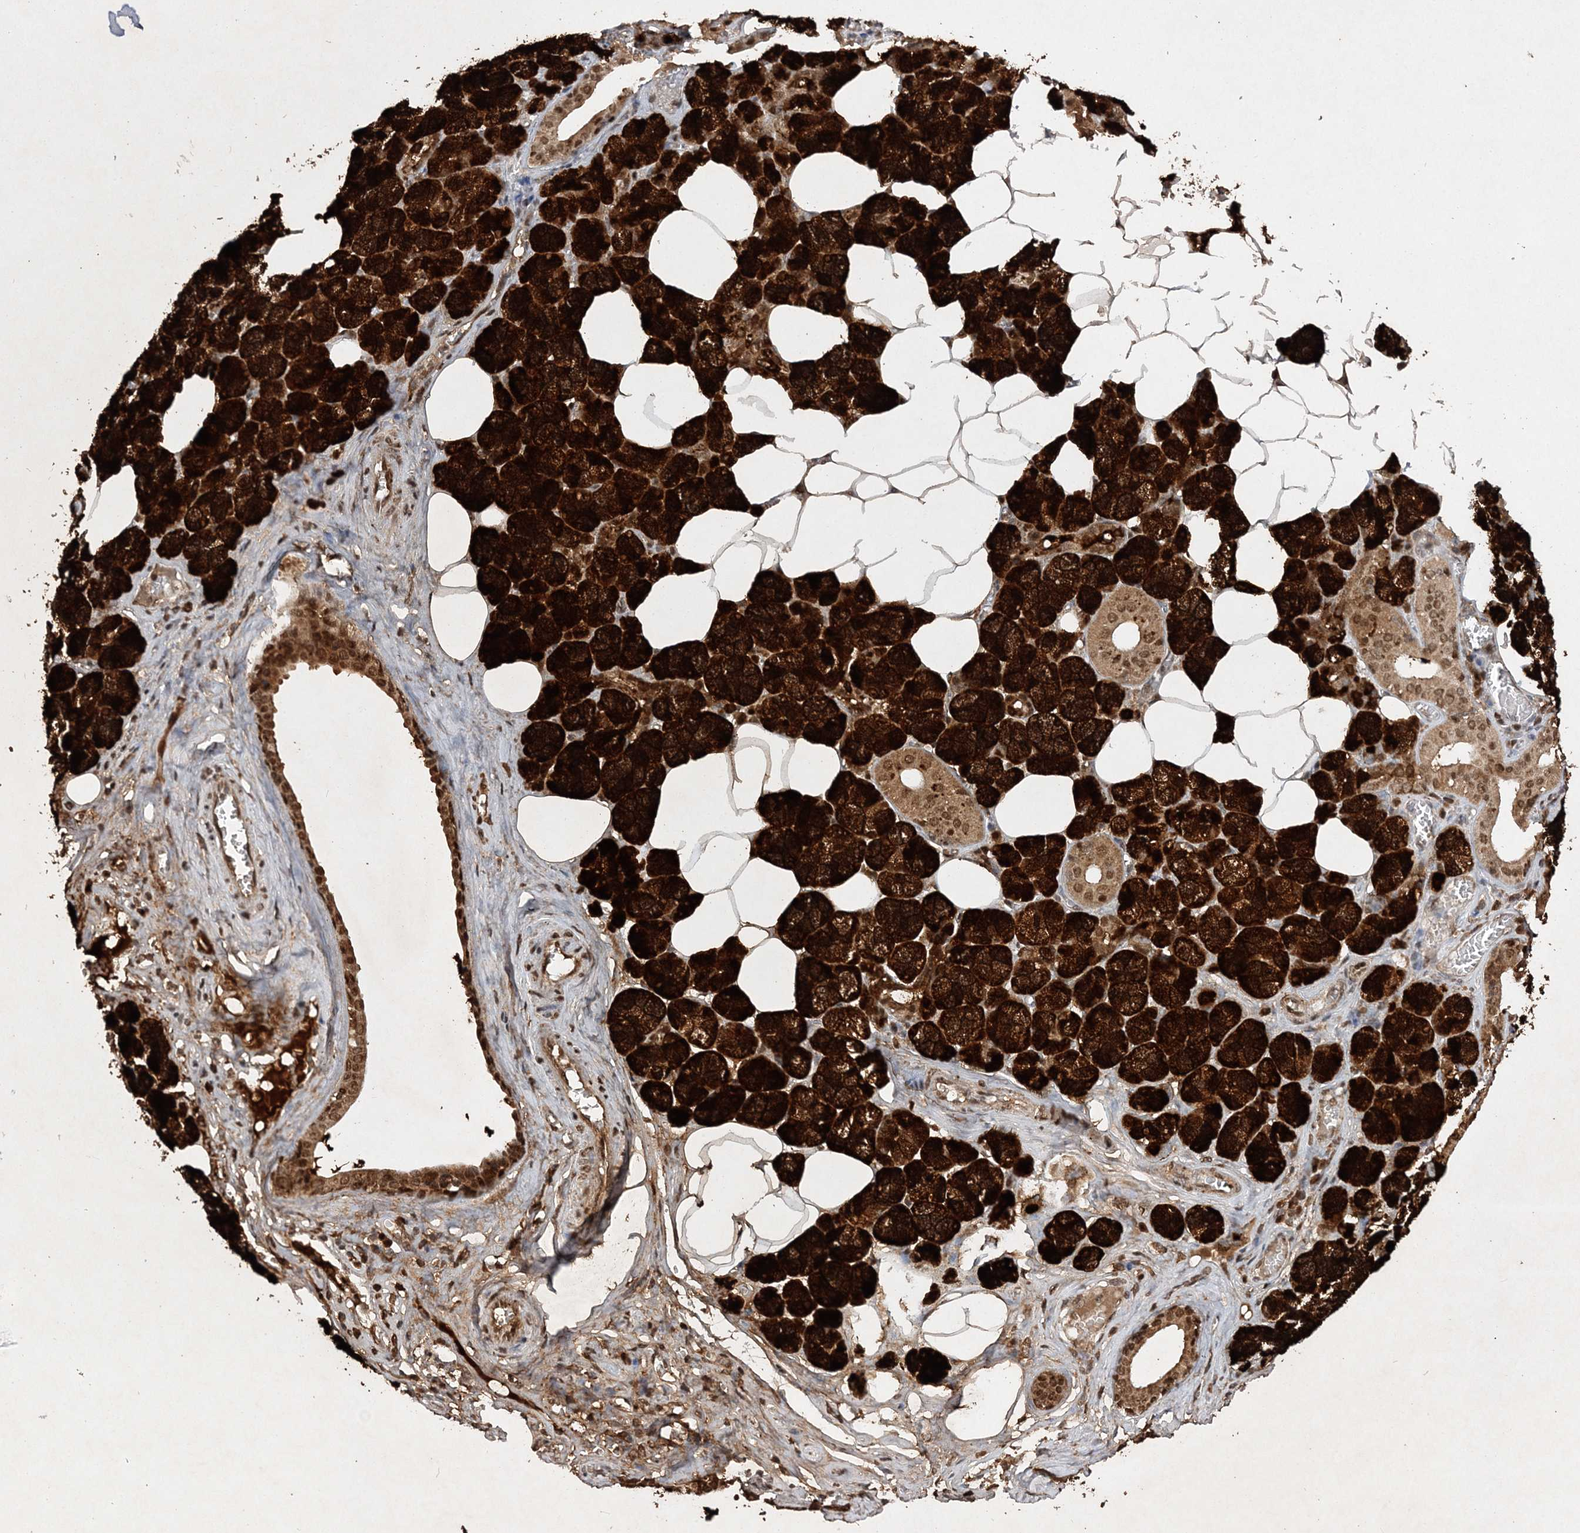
{"staining": {"intensity": "strong", "quantity": "25%-75%", "location": "cytoplasmic/membranous,nuclear"}, "tissue": "salivary gland", "cell_type": "Glandular cells", "image_type": "normal", "snomed": [{"axis": "morphology", "description": "Normal tissue, NOS"}, {"axis": "topography", "description": "Salivary gland"}], "caption": "Salivary gland stained with DAB (3,3'-diaminobenzidine) immunohistochemistry demonstrates high levels of strong cytoplasmic/membranous,nuclear positivity in about 25%-75% of glandular cells. Immunohistochemistry (ihc) stains the protein in brown and the nuclei are stained blue.", "gene": "NIF3L1", "patient": {"sex": "male", "age": 62}}